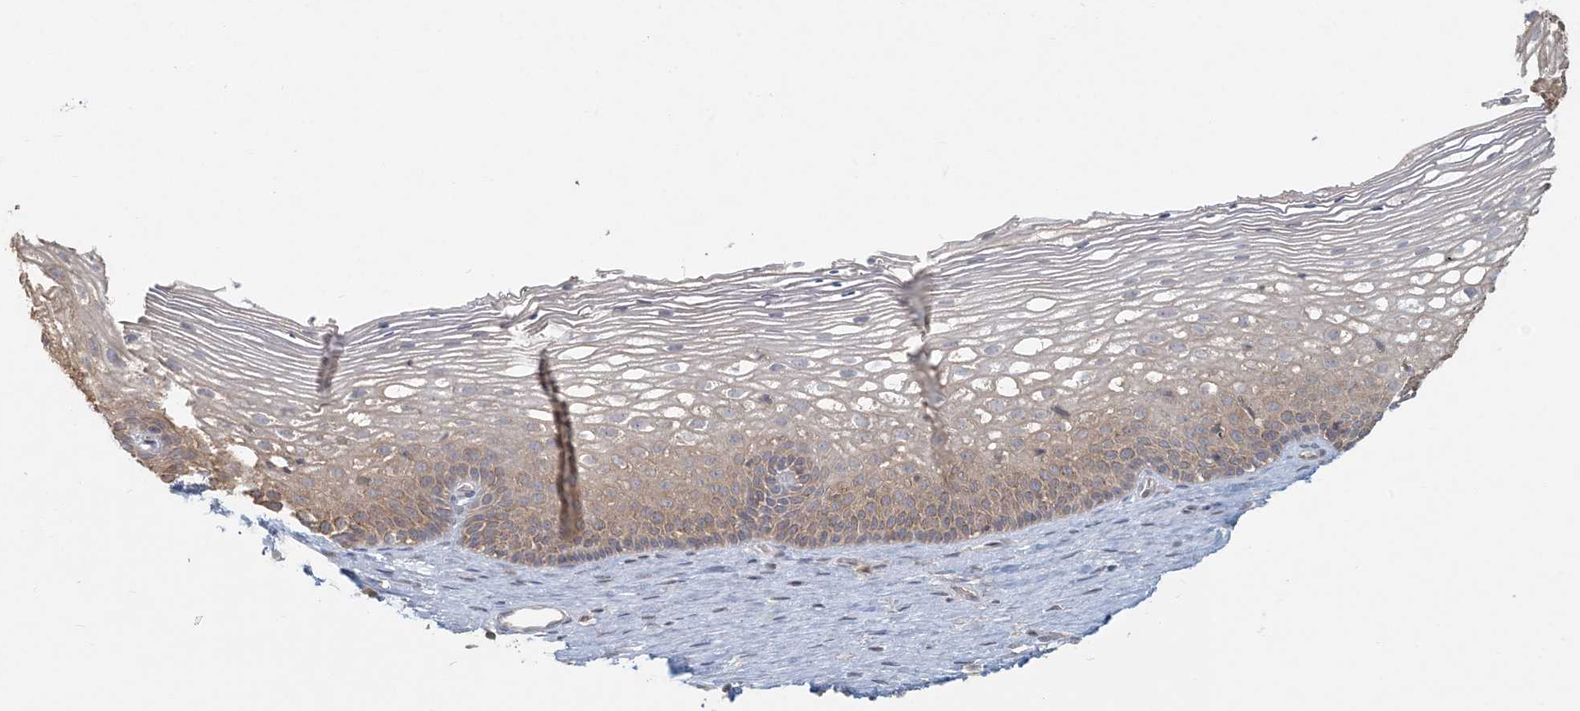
{"staining": {"intensity": "weak", "quantity": "<25%", "location": "cytoplasmic/membranous"}, "tissue": "cervix", "cell_type": "Glandular cells", "image_type": "normal", "snomed": [{"axis": "morphology", "description": "Normal tissue, NOS"}, {"axis": "topography", "description": "Cervix"}], "caption": "IHC histopathology image of benign human cervix stained for a protein (brown), which displays no staining in glandular cells. The staining is performed using DAB brown chromogen with nuclei counter-stained in using hematoxylin.", "gene": "HACL1", "patient": {"sex": "female", "age": 33}}